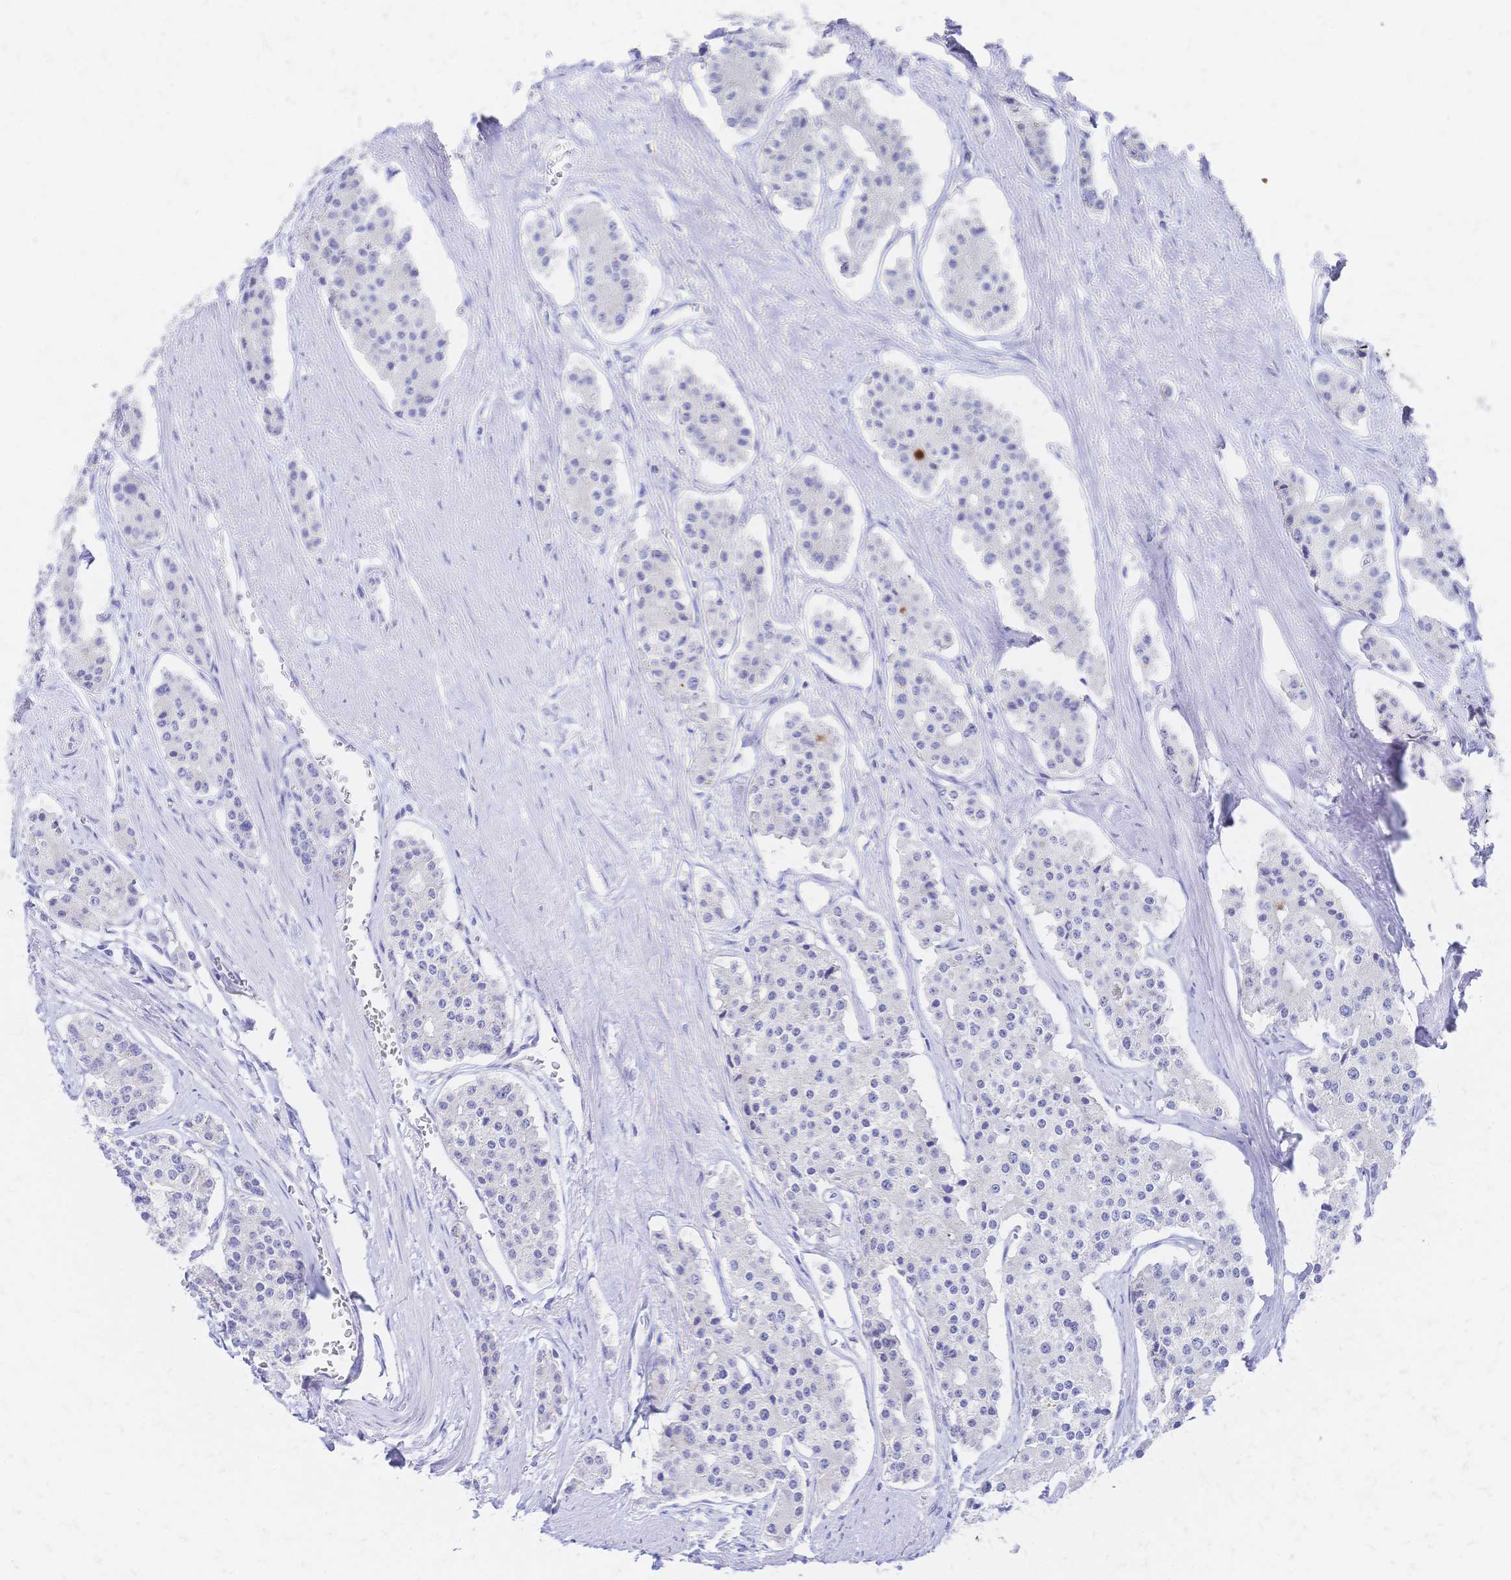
{"staining": {"intensity": "negative", "quantity": "none", "location": "none"}, "tissue": "carcinoid", "cell_type": "Tumor cells", "image_type": "cancer", "snomed": [{"axis": "morphology", "description": "Carcinoid, malignant, NOS"}, {"axis": "topography", "description": "Small intestine"}], "caption": "DAB (3,3'-diaminobenzidine) immunohistochemical staining of malignant carcinoid exhibits no significant expression in tumor cells.", "gene": "SLC5A1", "patient": {"sex": "female", "age": 65}}